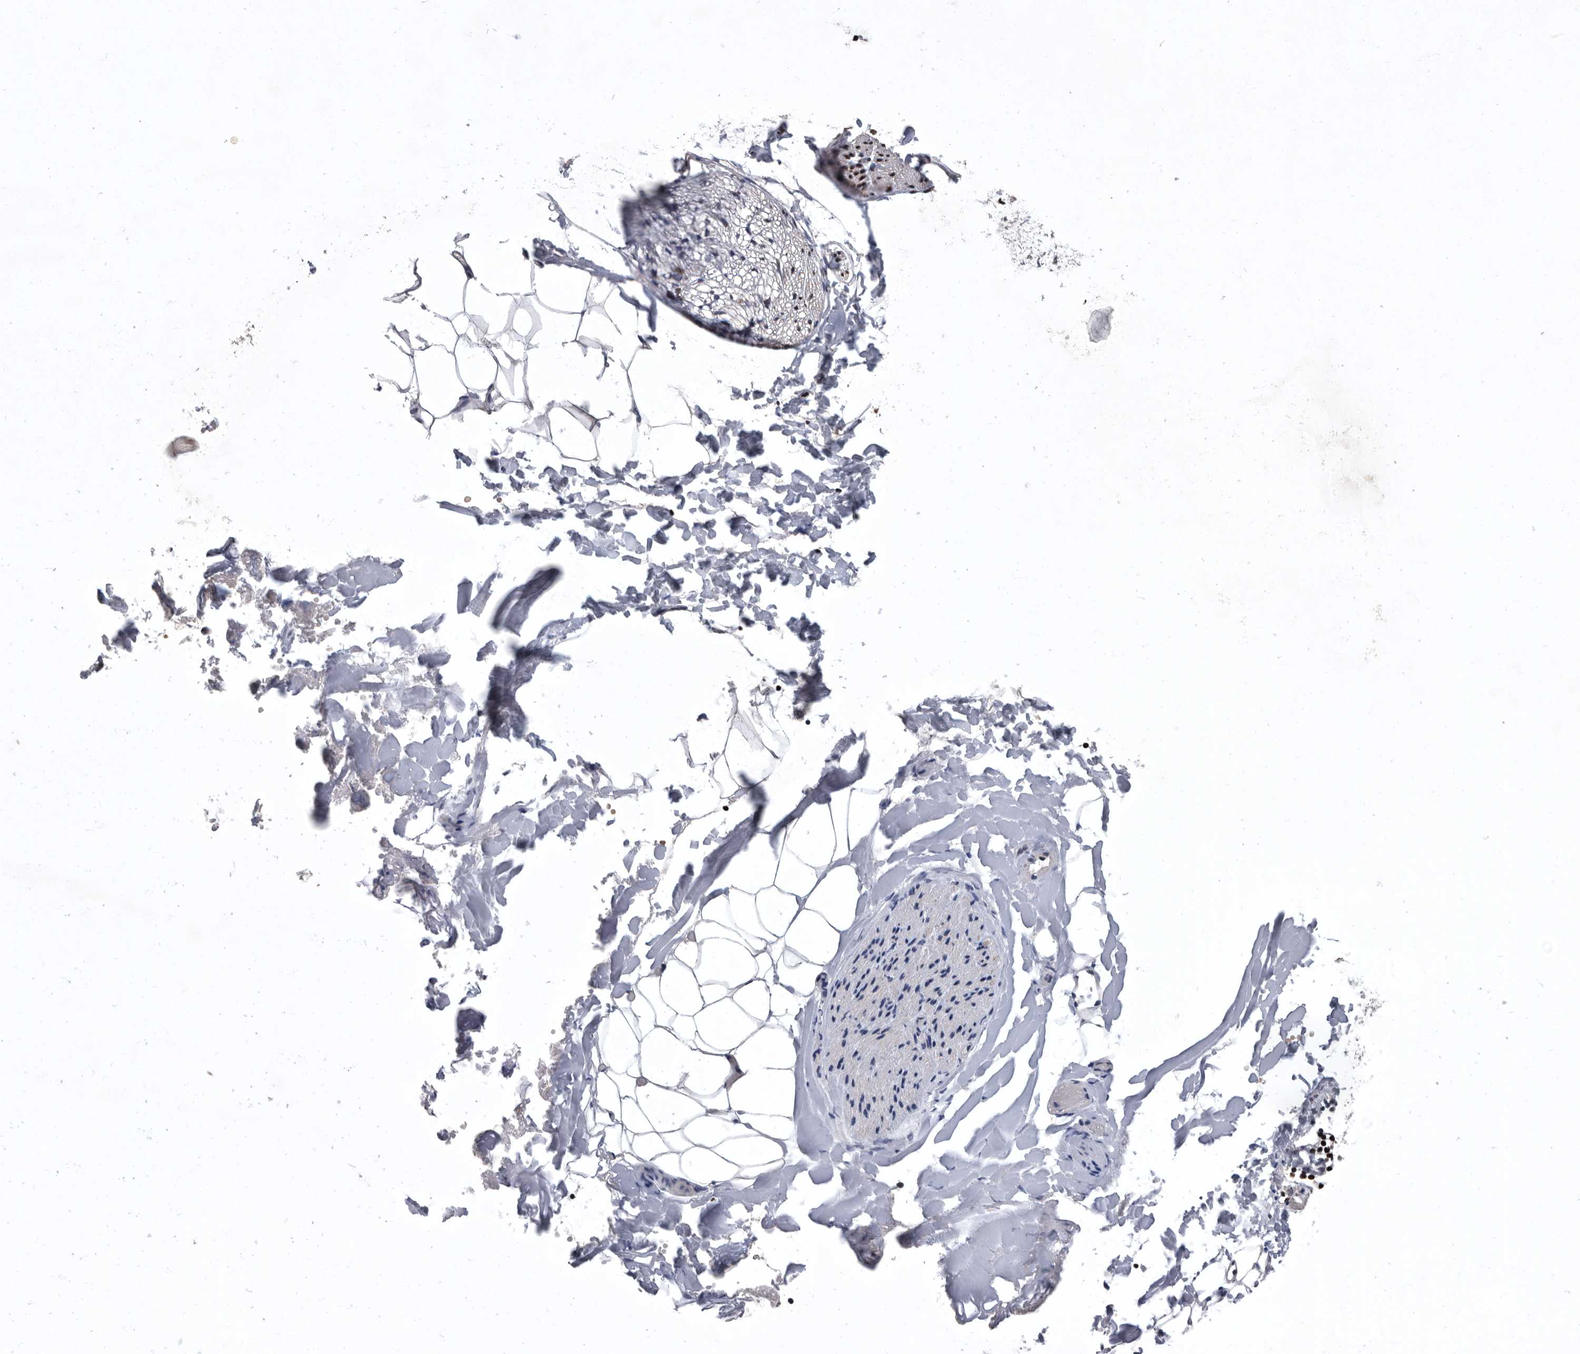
{"staining": {"intensity": "strong", "quantity": ">75%", "location": "nuclear"}, "tissue": "adipose tissue", "cell_type": "Adipocytes", "image_type": "normal", "snomed": [{"axis": "morphology", "description": "Normal tissue, NOS"}, {"axis": "morphology", "description": "Adenocarcinoma, NOS"}, {"axis": "topography", "description": "Smooth muscle"}, {"axis": "topography", "description": "Colon"}], "caption": "Immunohistochemical staining of benign human adipose tissue shows >75% levels of strong nuclear protein staining in approximately >75% of adipocytes. Nuclei are stained in blue.", "gene": "SENP7", "patient": {"sex": "male", "age": 14}}